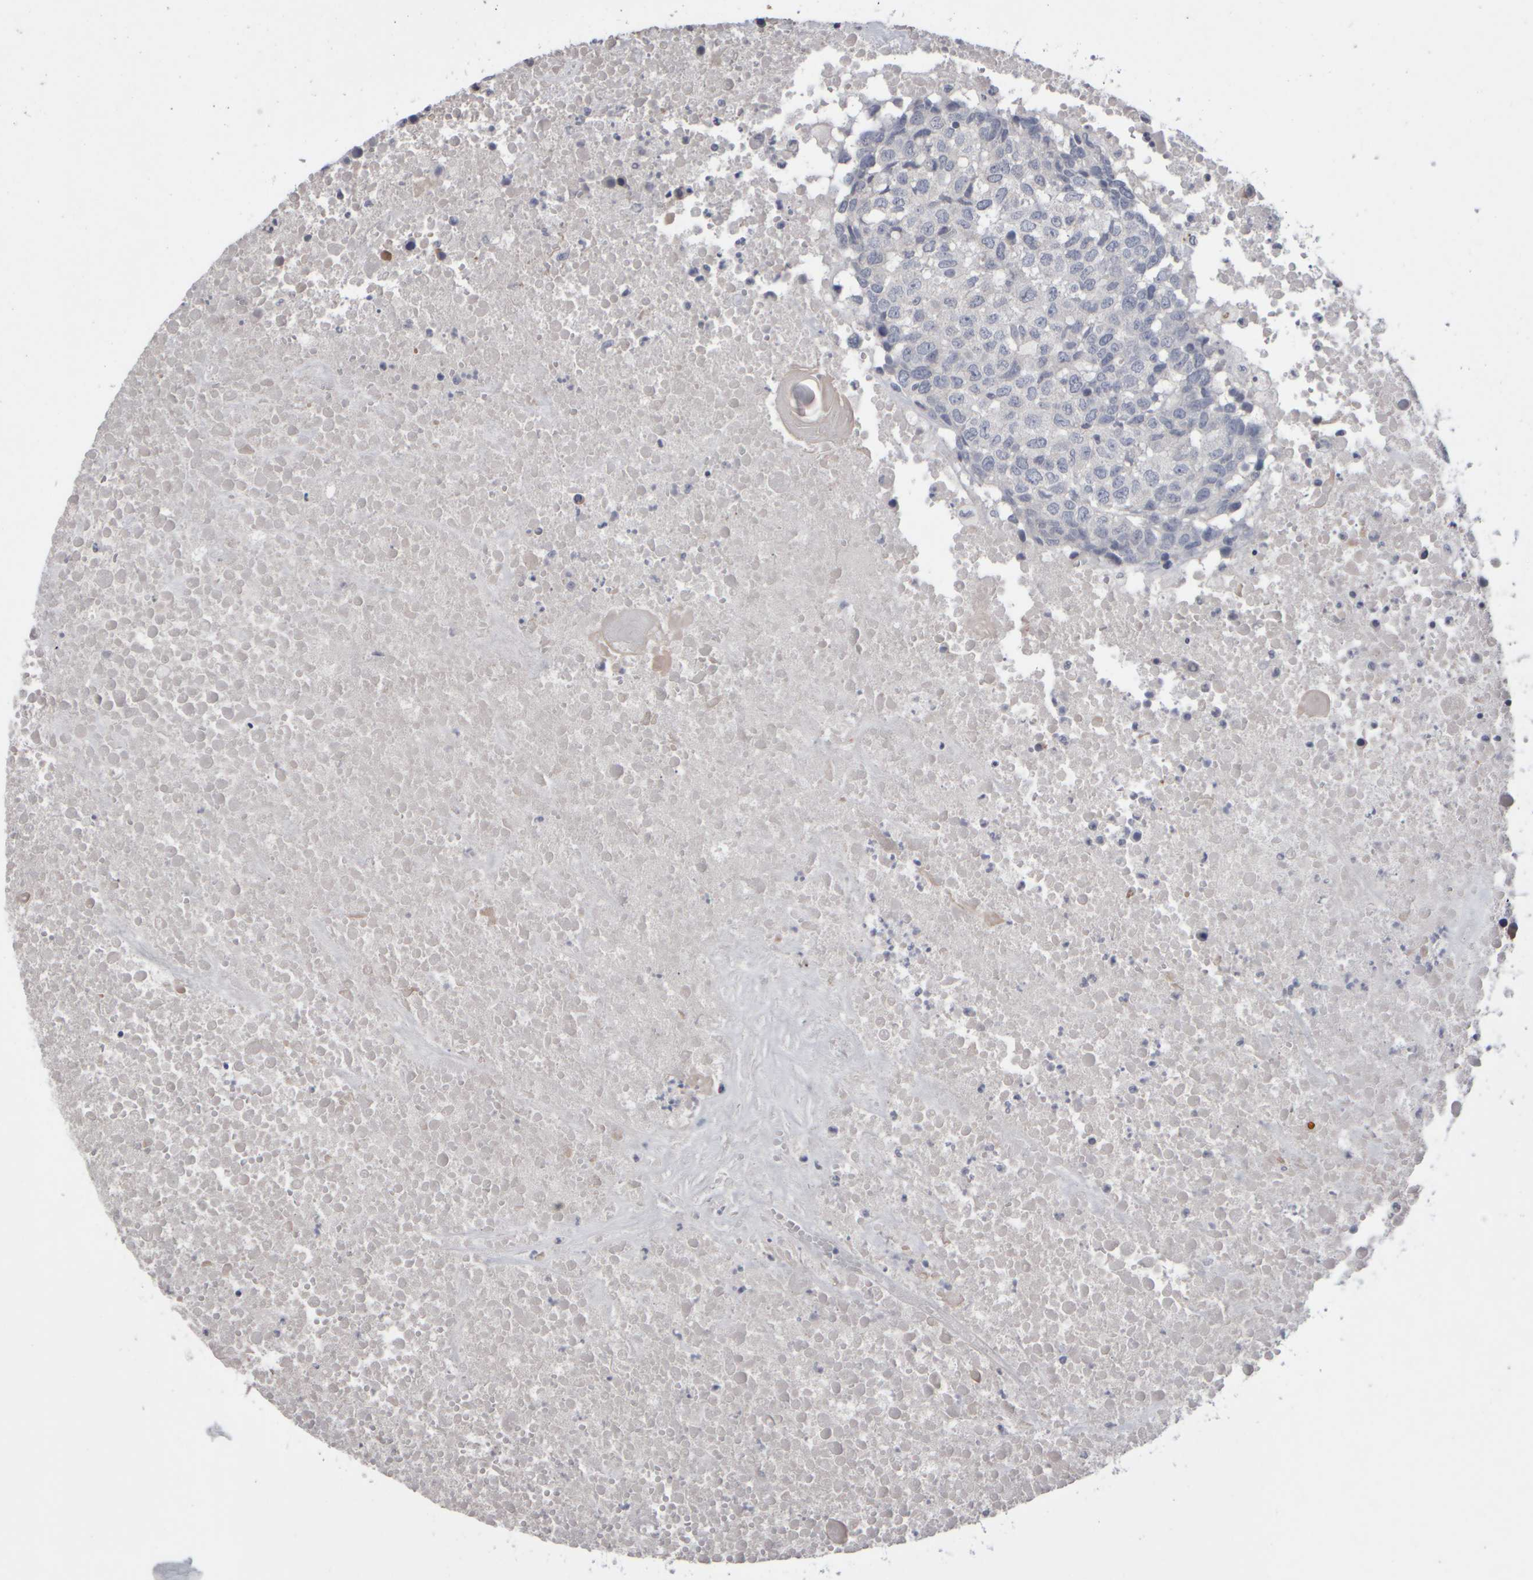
{"staining": {"intensity": "negative", "quantity": "none", "location": "none"}, "tissue": "head and neck cancer", "cell_type": "Tumor cells", "image_type": "cancer", "snomed": [{"axis": "morphology", "description": "Squamous cell carcinoma, NOS"}, {"axis": "topography", "description": "Head-Neck"}], "caption": "This is a micrograph of IHC staining of head and neck cancer, which shows no positivity in tumor cells.", "gene": "EPHX2", "patient": {"sex": "male", "age": 66}}